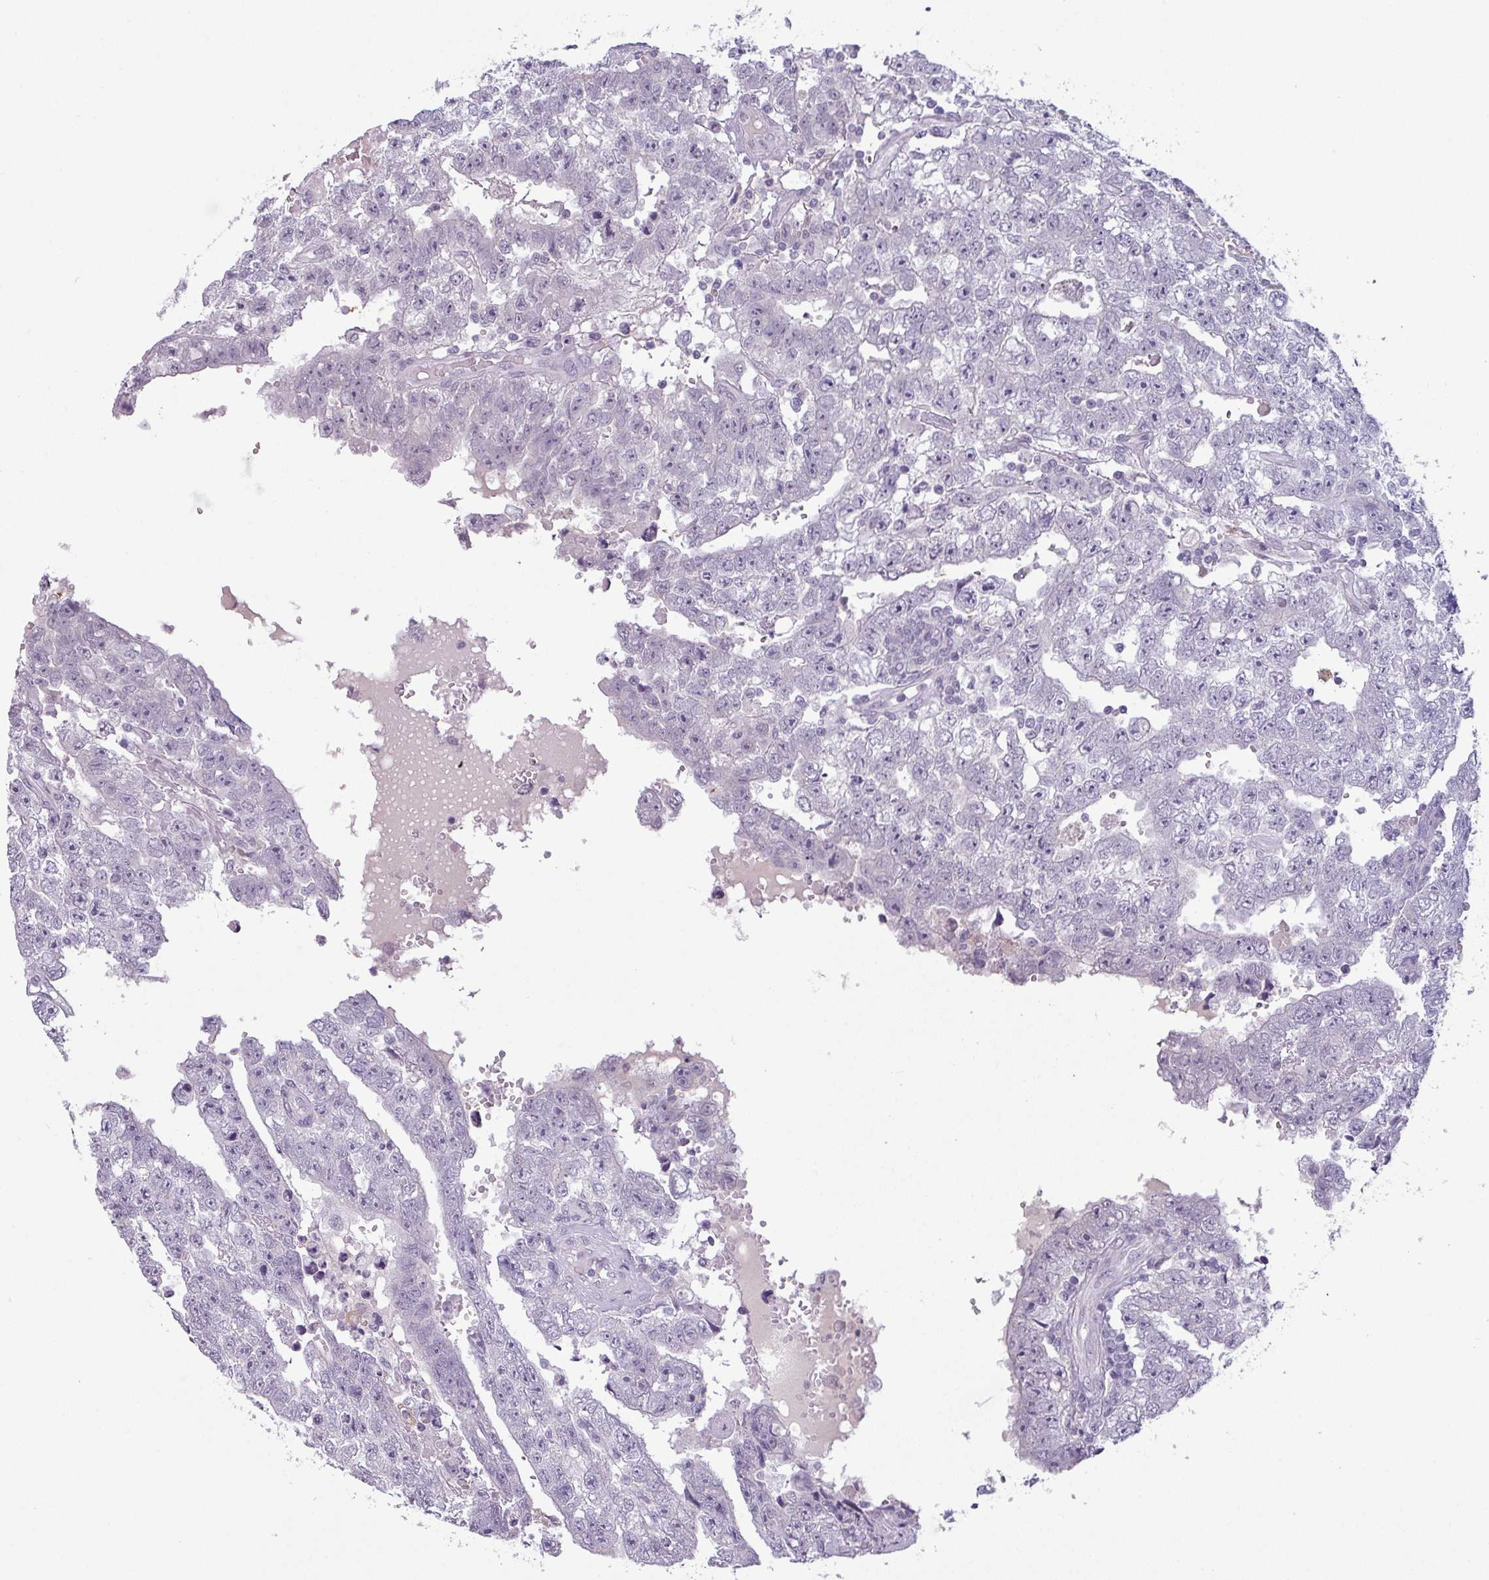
{"staining": {"intensity": "negative", "quantity": "none", "location": "none"}, "tissue": "testis cancer", "cell_type": "Tumor cells", "image_type": "cancer", "snomed": [{"axis": "morphology", "description": "Carcinoma, Embryonal, NOS"}, {"axis": "topography", "description": "Testis"}], "caption": "Tumor cells show no significant protein expression in testis embryonal carcinoma.", "gene": "SLC26A9", "patient": {"sex": "male", "age": 25}}